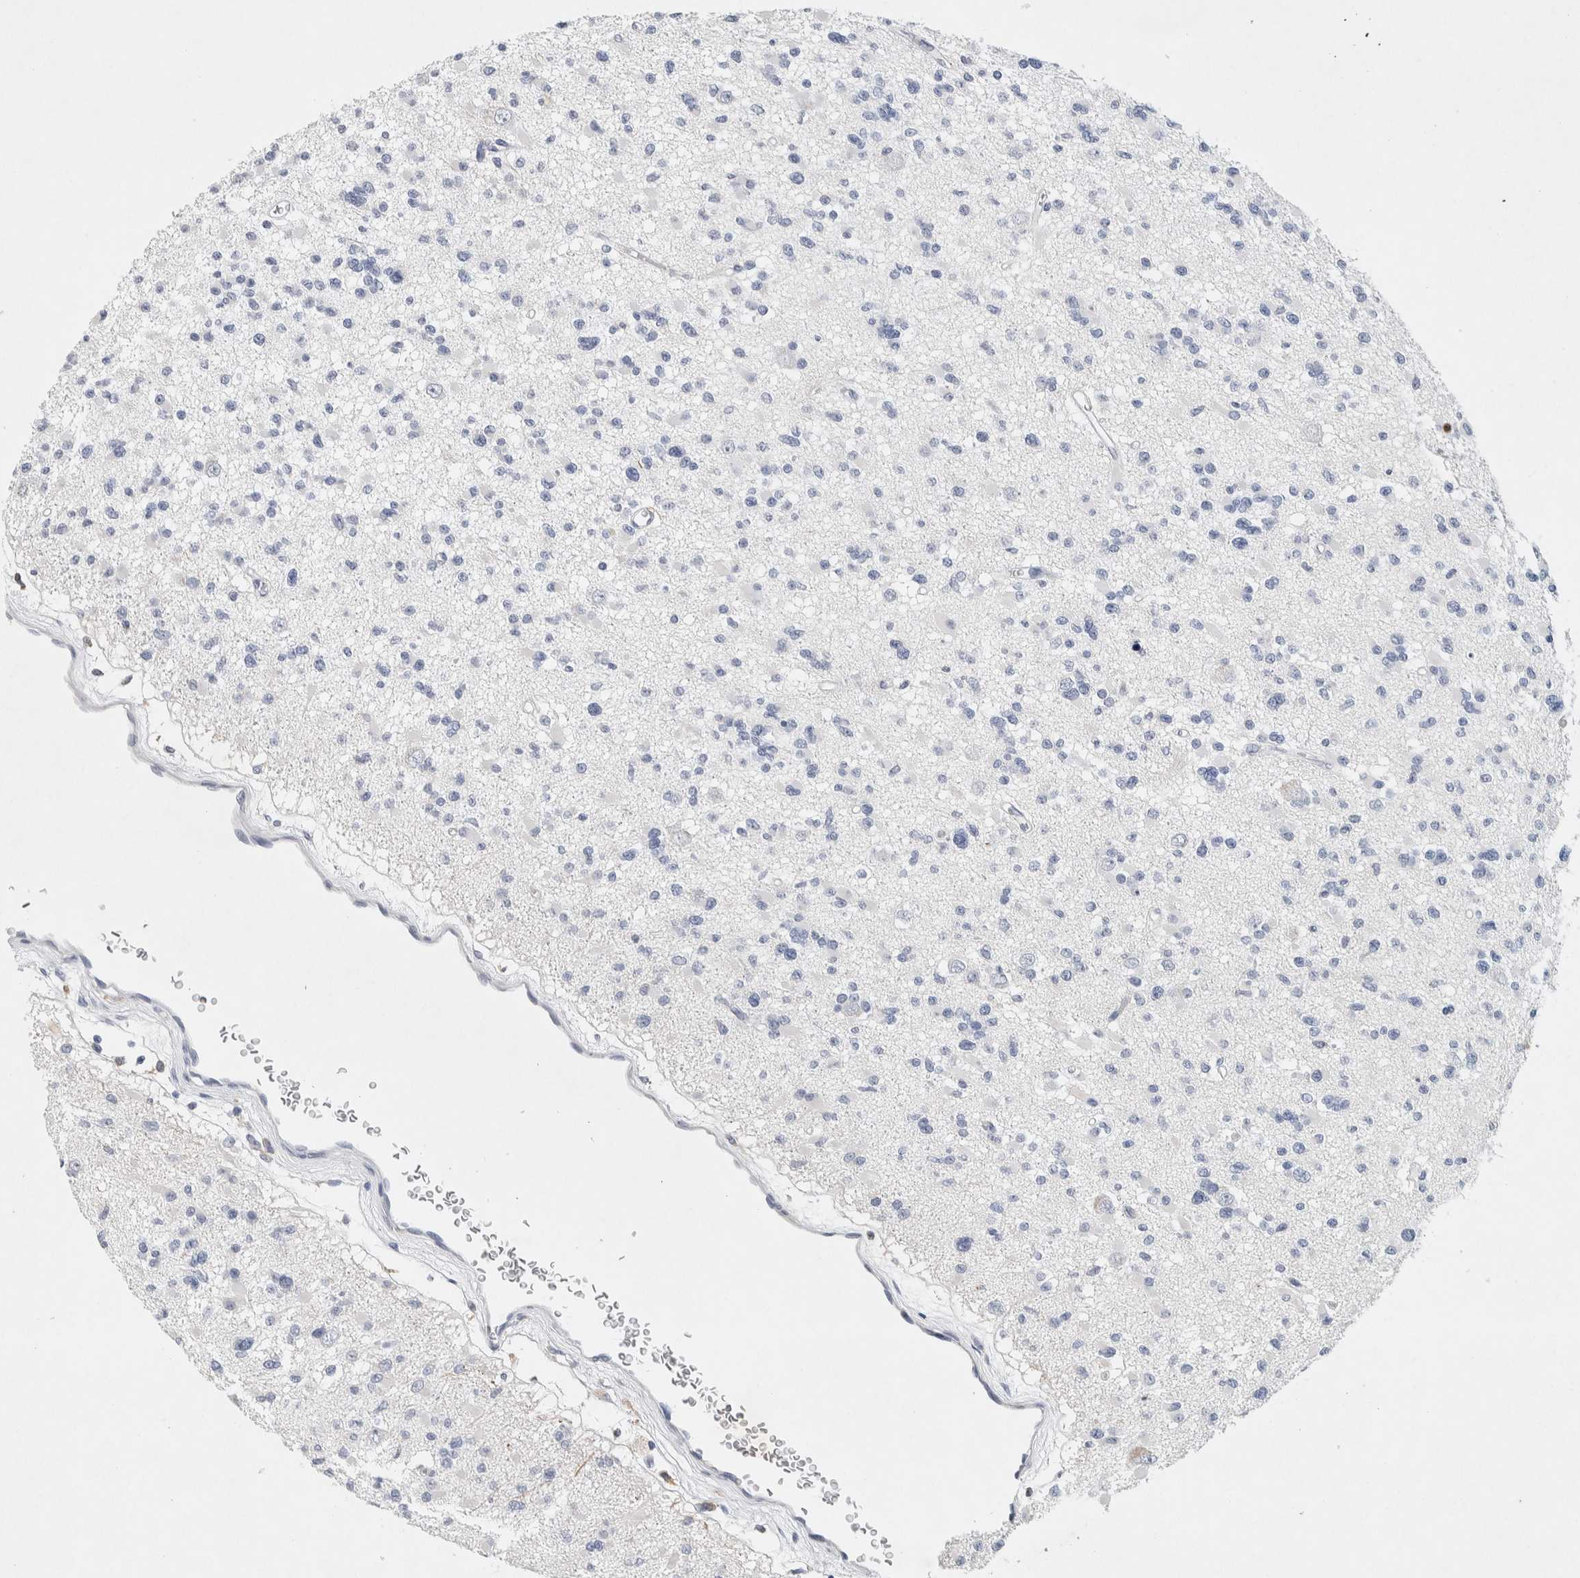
{"staining": {"intensity": "negative", "quantity": "none", "location": "none"}, "tissue": "glioma", "cell_type": "Tumor cells", "image_type": "cancer", "snomed": [{"axis": "morphology", "description": "Glioma, malignant, Low grade"}, {"axis": "topography", "description": "Brain"}], "caption": "IHC micrograph of neoplastic tissue: human glioma stained with DAB displays no significant protein expression in tumor cells. (Stains: DAB (3,3'-diaminobenzidine) IHC with hematoxylin counter stain, Microscopy: brightfield microscopy at high magnification).", "gene": "NCF2", "patient": {"sex": "female", "age": 22}}